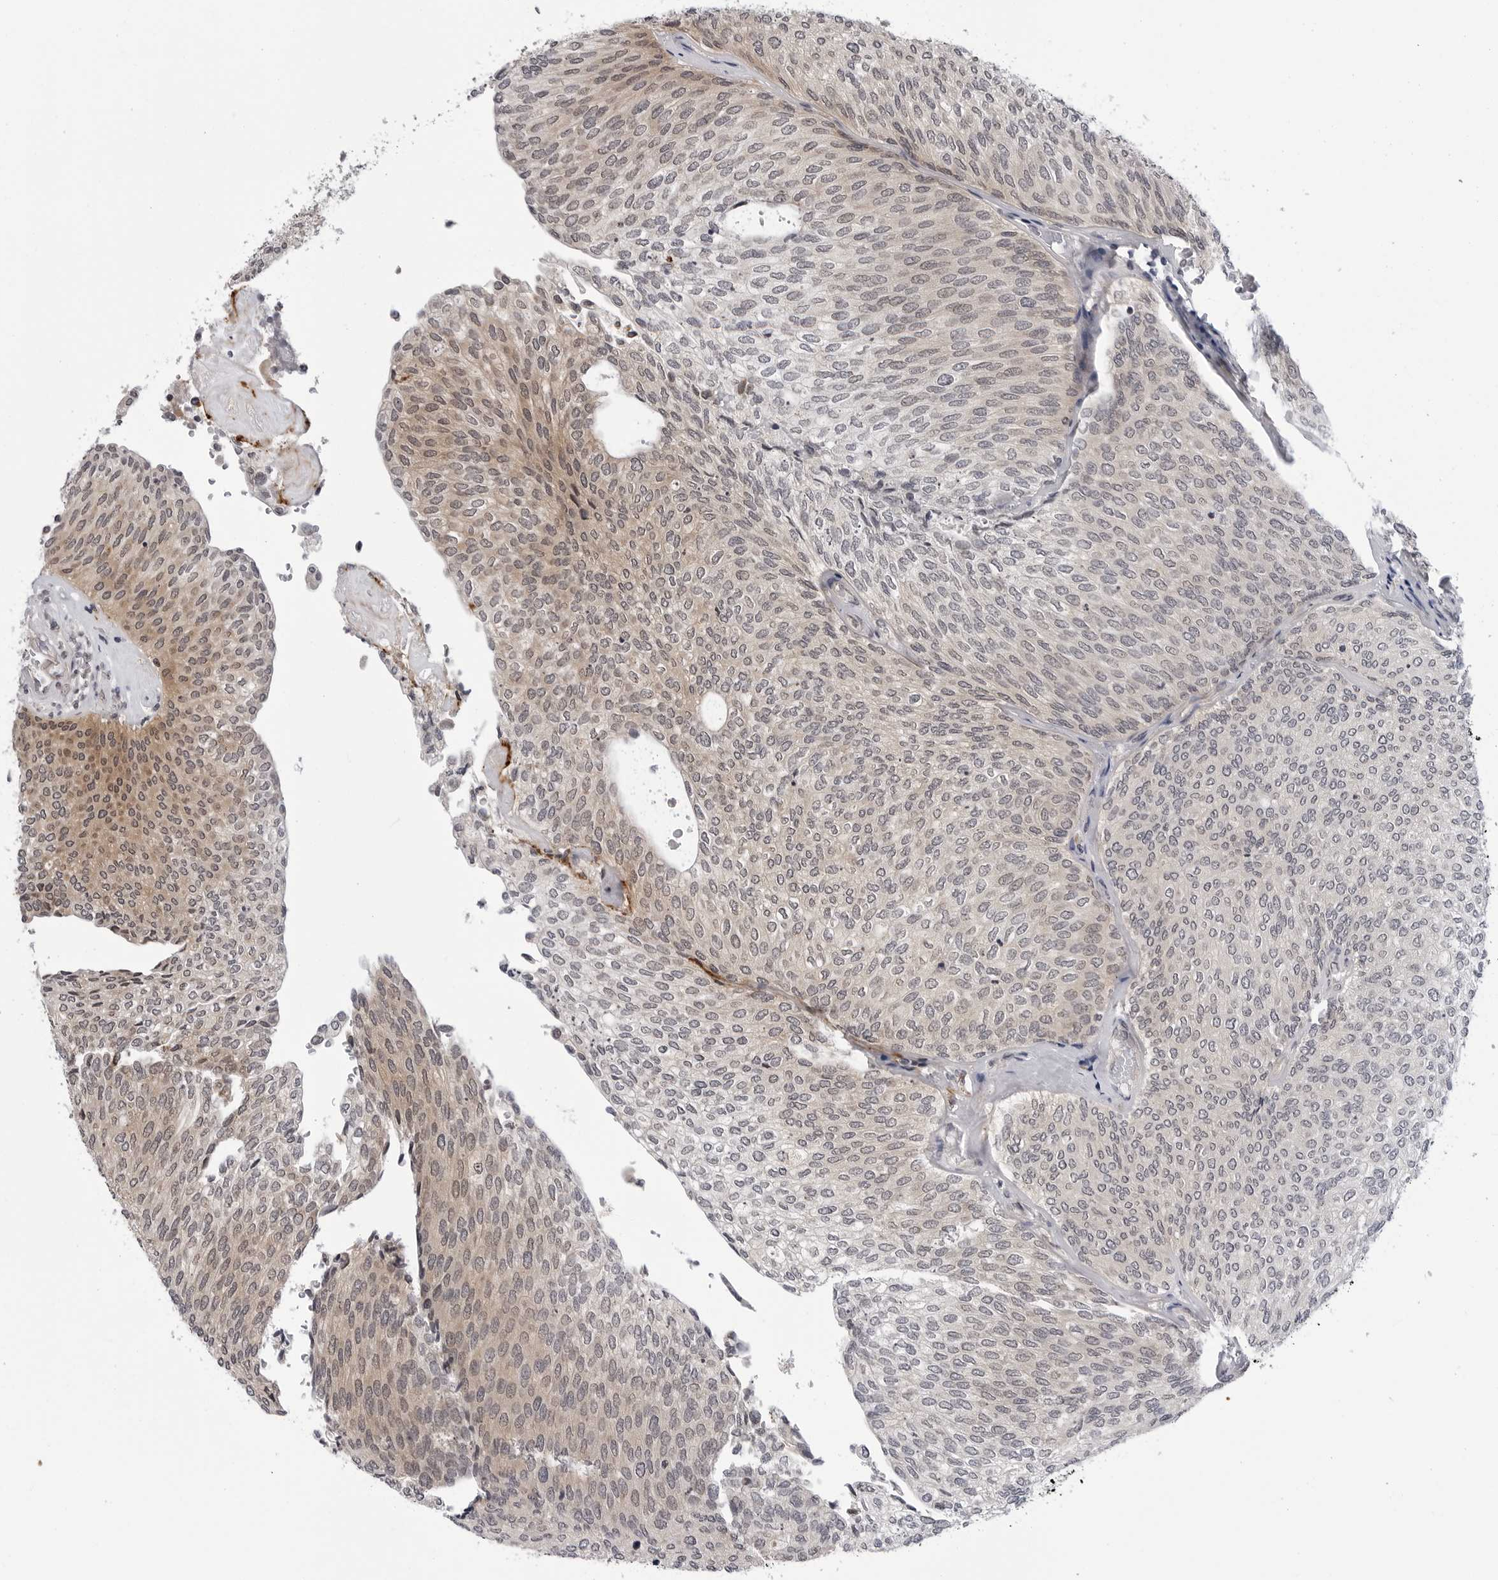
{"staining": {"intensity": "moderate", "quantity": "<25%", "location": "cytoplasmic/membranous"}, "tissue": "urothelial cancer", "cell_type": "Tumor cells", "image_type": "cancer", "snomed": [{"axis": "morphology", "description": "Urothelial carcinoma, Low grade"}, {"axis": "topography", "description": "Urinary bladder"}], "caption": "Urothelial cancer stained with IHC demonstrates moderate cytoplasmic/membranous expression in approximately <25% of tumor cells.", "gene": "KIAA1614", "patient": {"sex": "female", "age": 79}}